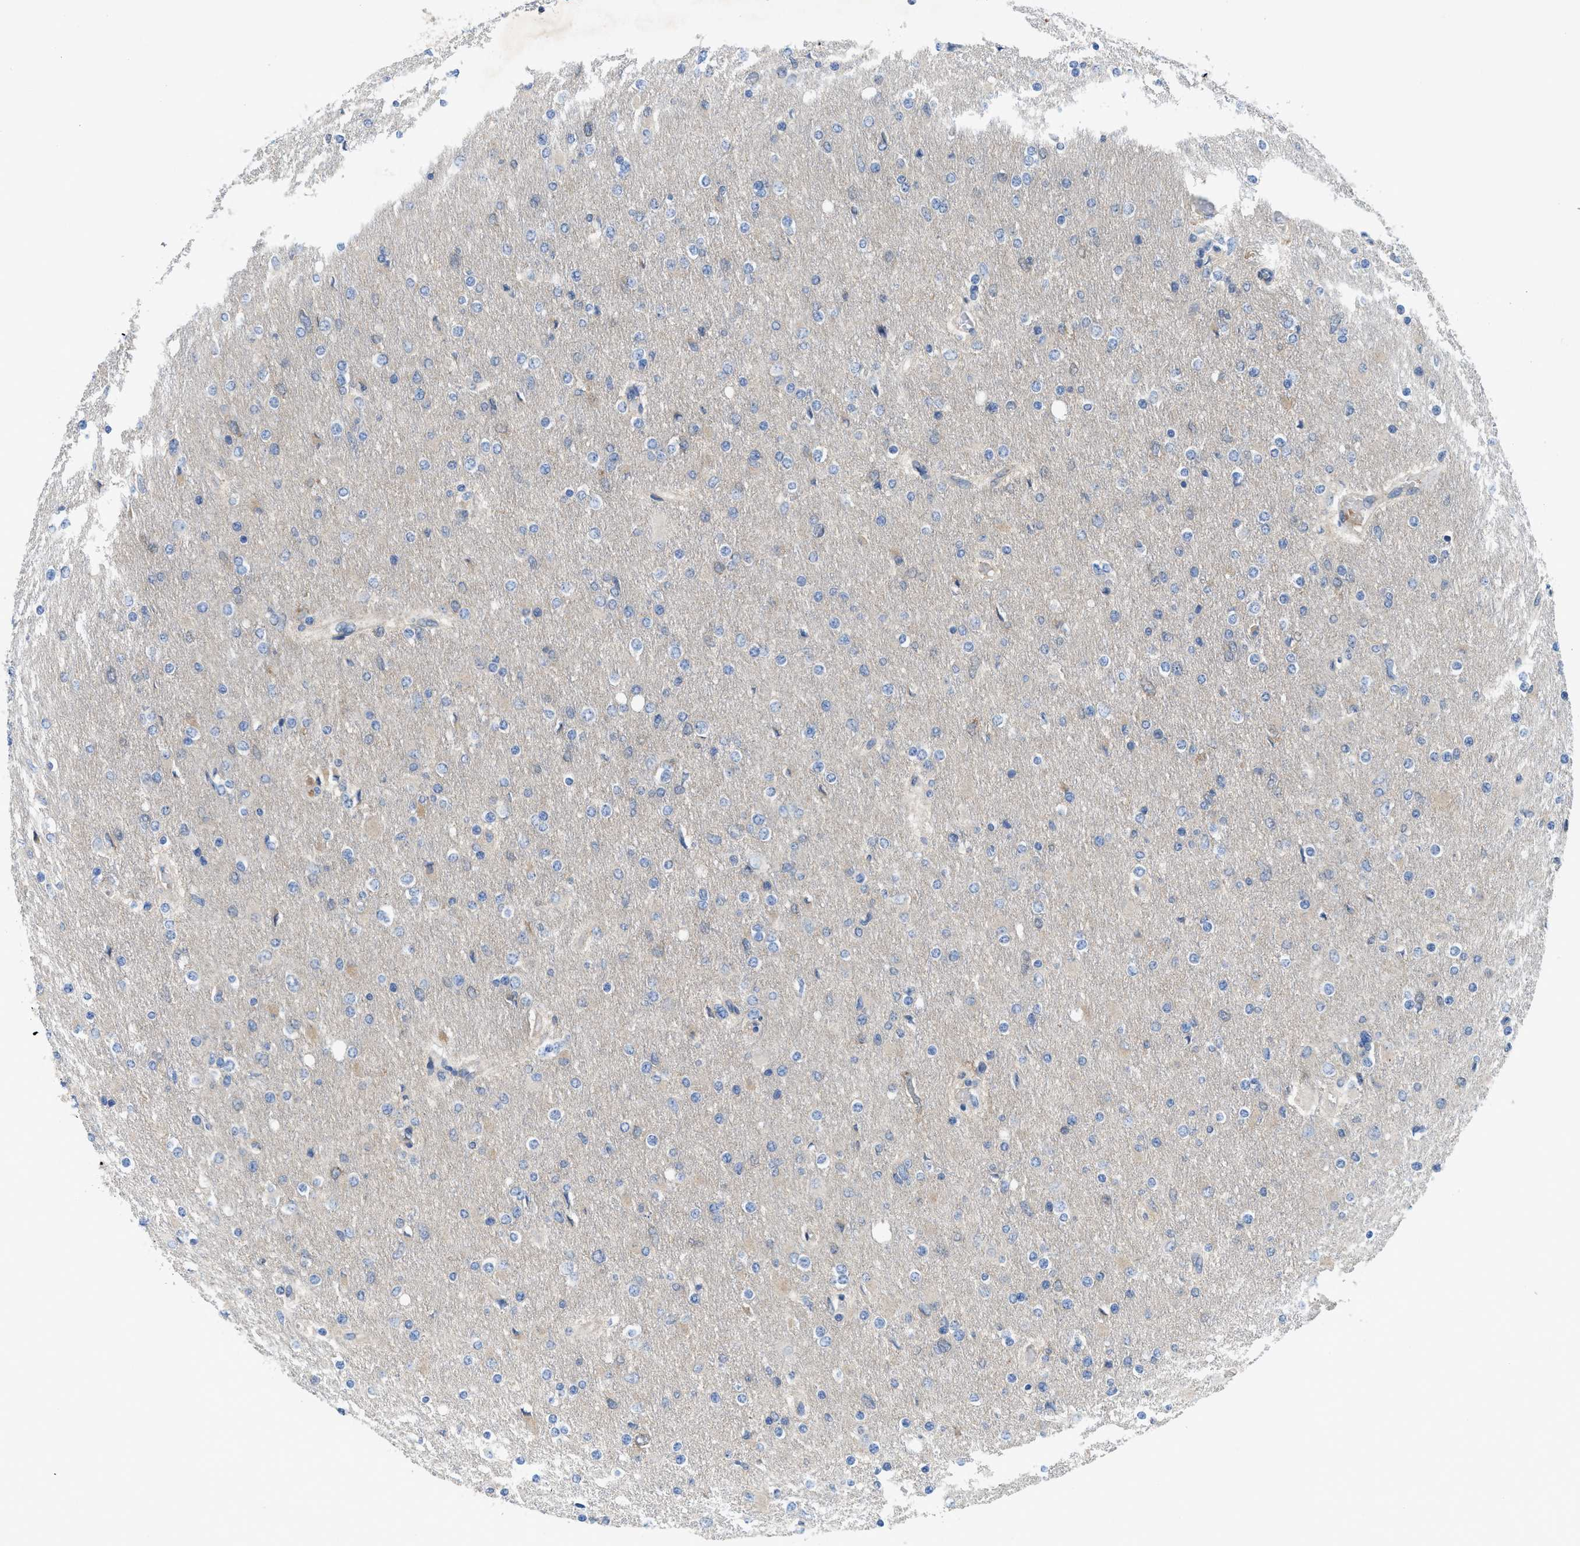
{"staining": {"intensity": "negative", "quantity": "none", "location": "none"}, "tissue": "glioma", "cell_type": "Tumor cells", "image_type": "cancer", "snomed": [{"axis": "morphology", "description": "Glioma, malignant, High grade"}, {"axis": "topography", "description": "Cerebral cortex"}], "caption": "Immunohistochemistry (IHC) image of human malignant glioma (high-grade) stained for a protein (brown), which displays no positivity in tumor cells.", "gene": "PANX1", "patient": {"sex": "female", "age": 36}}